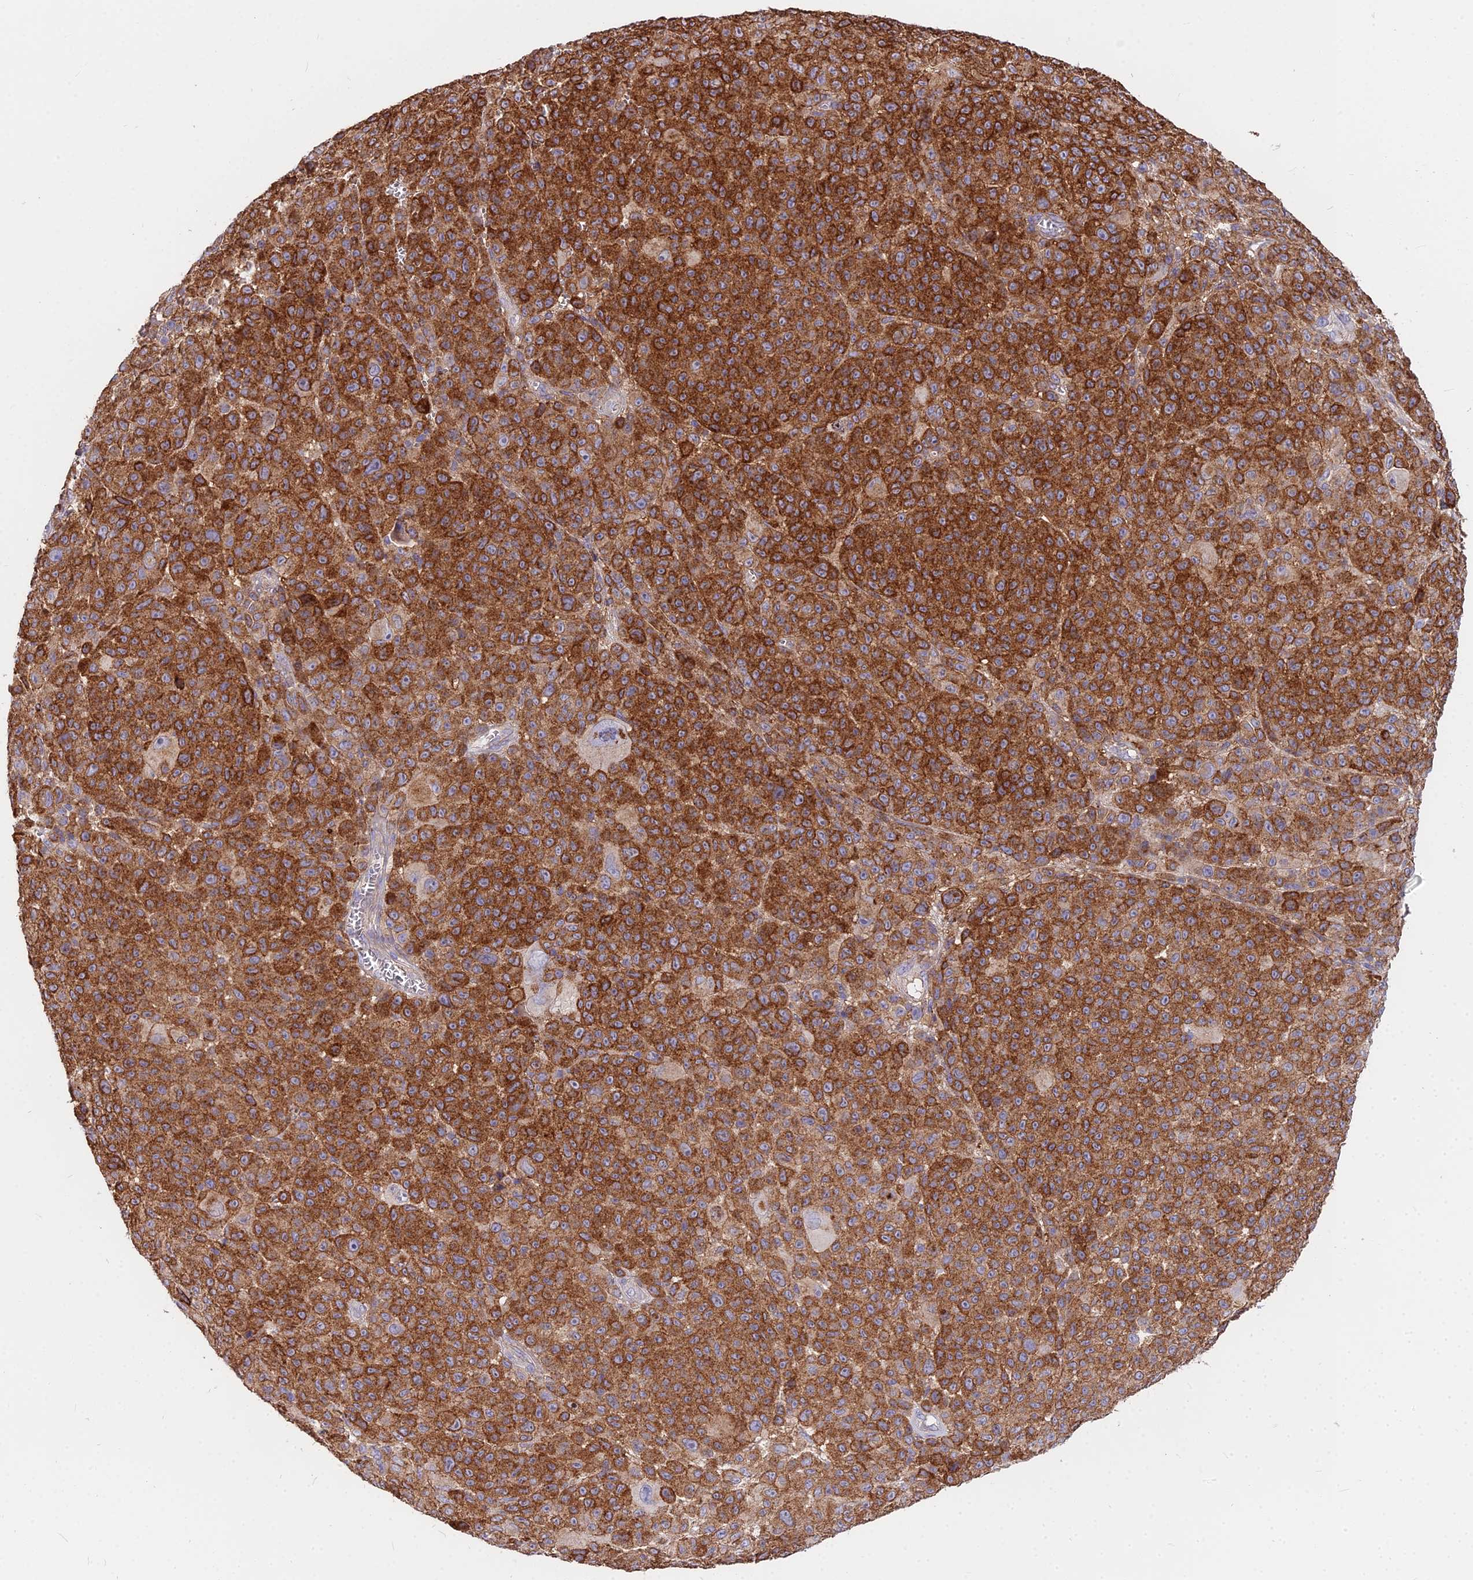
{"staining": {"intensity": "strong", "quantity": ">75%", "location": "cytoplasmic/membranous"}, "tissue": "melanoma", "cell_type": "Tumor cells", "image_type": "cancer", "snomed": [{"axis": "morphology", "description": "Malignant melanoma, NOS"}, {"axis": "topography", "description": "Skin"}], "caption": "Brown immunohistochemical staining in melanoma shows strong cytoplasmic/membranous staining in approximately >75% of tumor cells.", "gene": "FRMPD1", "patient": {"sex": "female", "age": 94}}